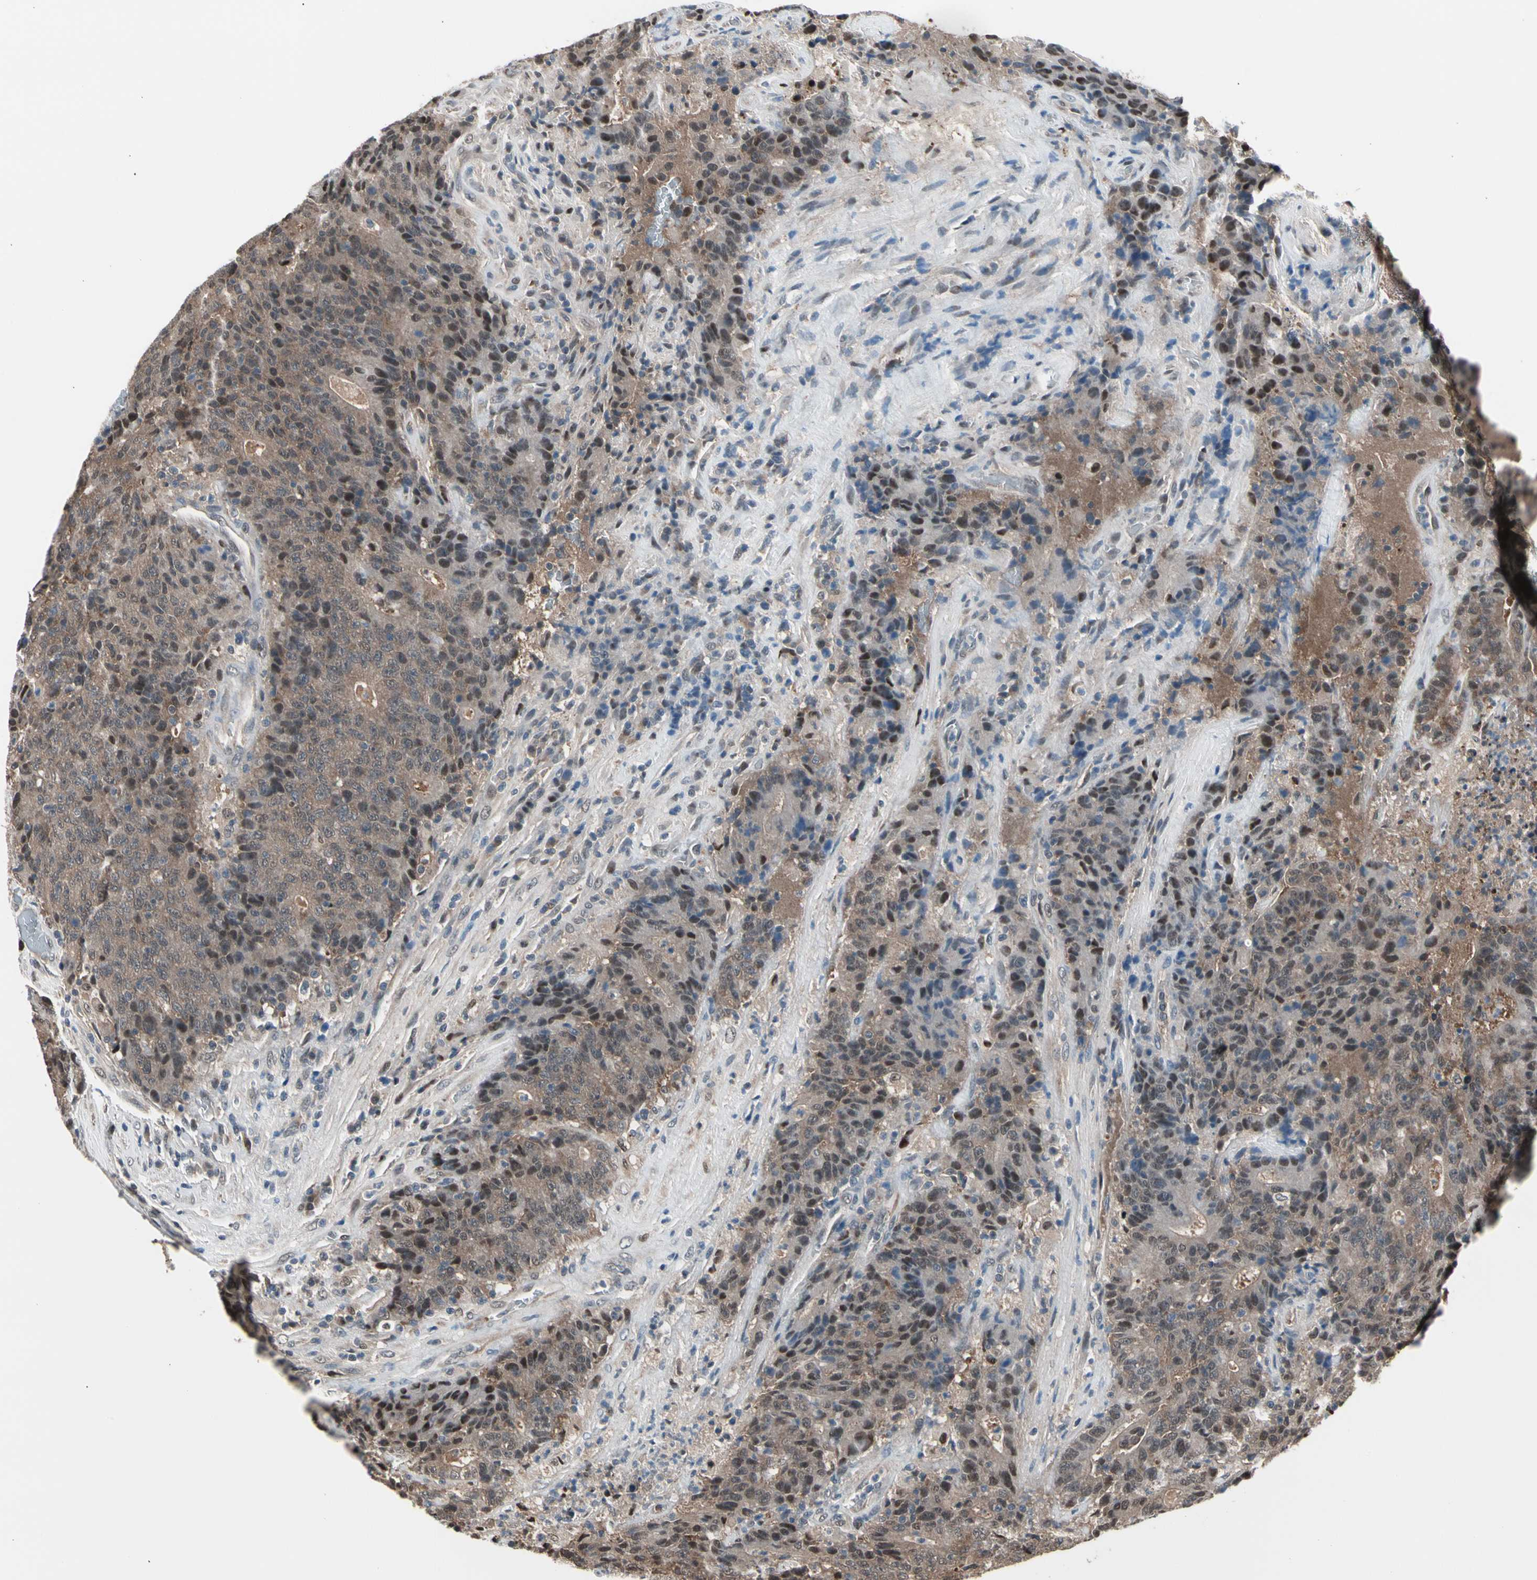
{"staining": {"intensity": "moderate", "quantity": ">75%", "location": "cytoplasmic/membranous,nuclear"}, "tissue": "colorectal cancer", "cell_type": "Tumor cells", "image_type": "cancer", "snomed": [{"axis": "morphology", "description": "Normal tissue, NOS"}, {"axis": "morphology", "description": "Adenocarcinoma, NOS"}, {"axis": "topography", "description": "Colon"}], "caption": "Adenocarcinoma (colorectal) stained with a brown dye exhibits moderate cytoplasmic/membranous and nuclear positive expression in approximately >75% of tumor cells.", "gene": "PSMA2", "patient": {"sex": "female", "age": 75}}